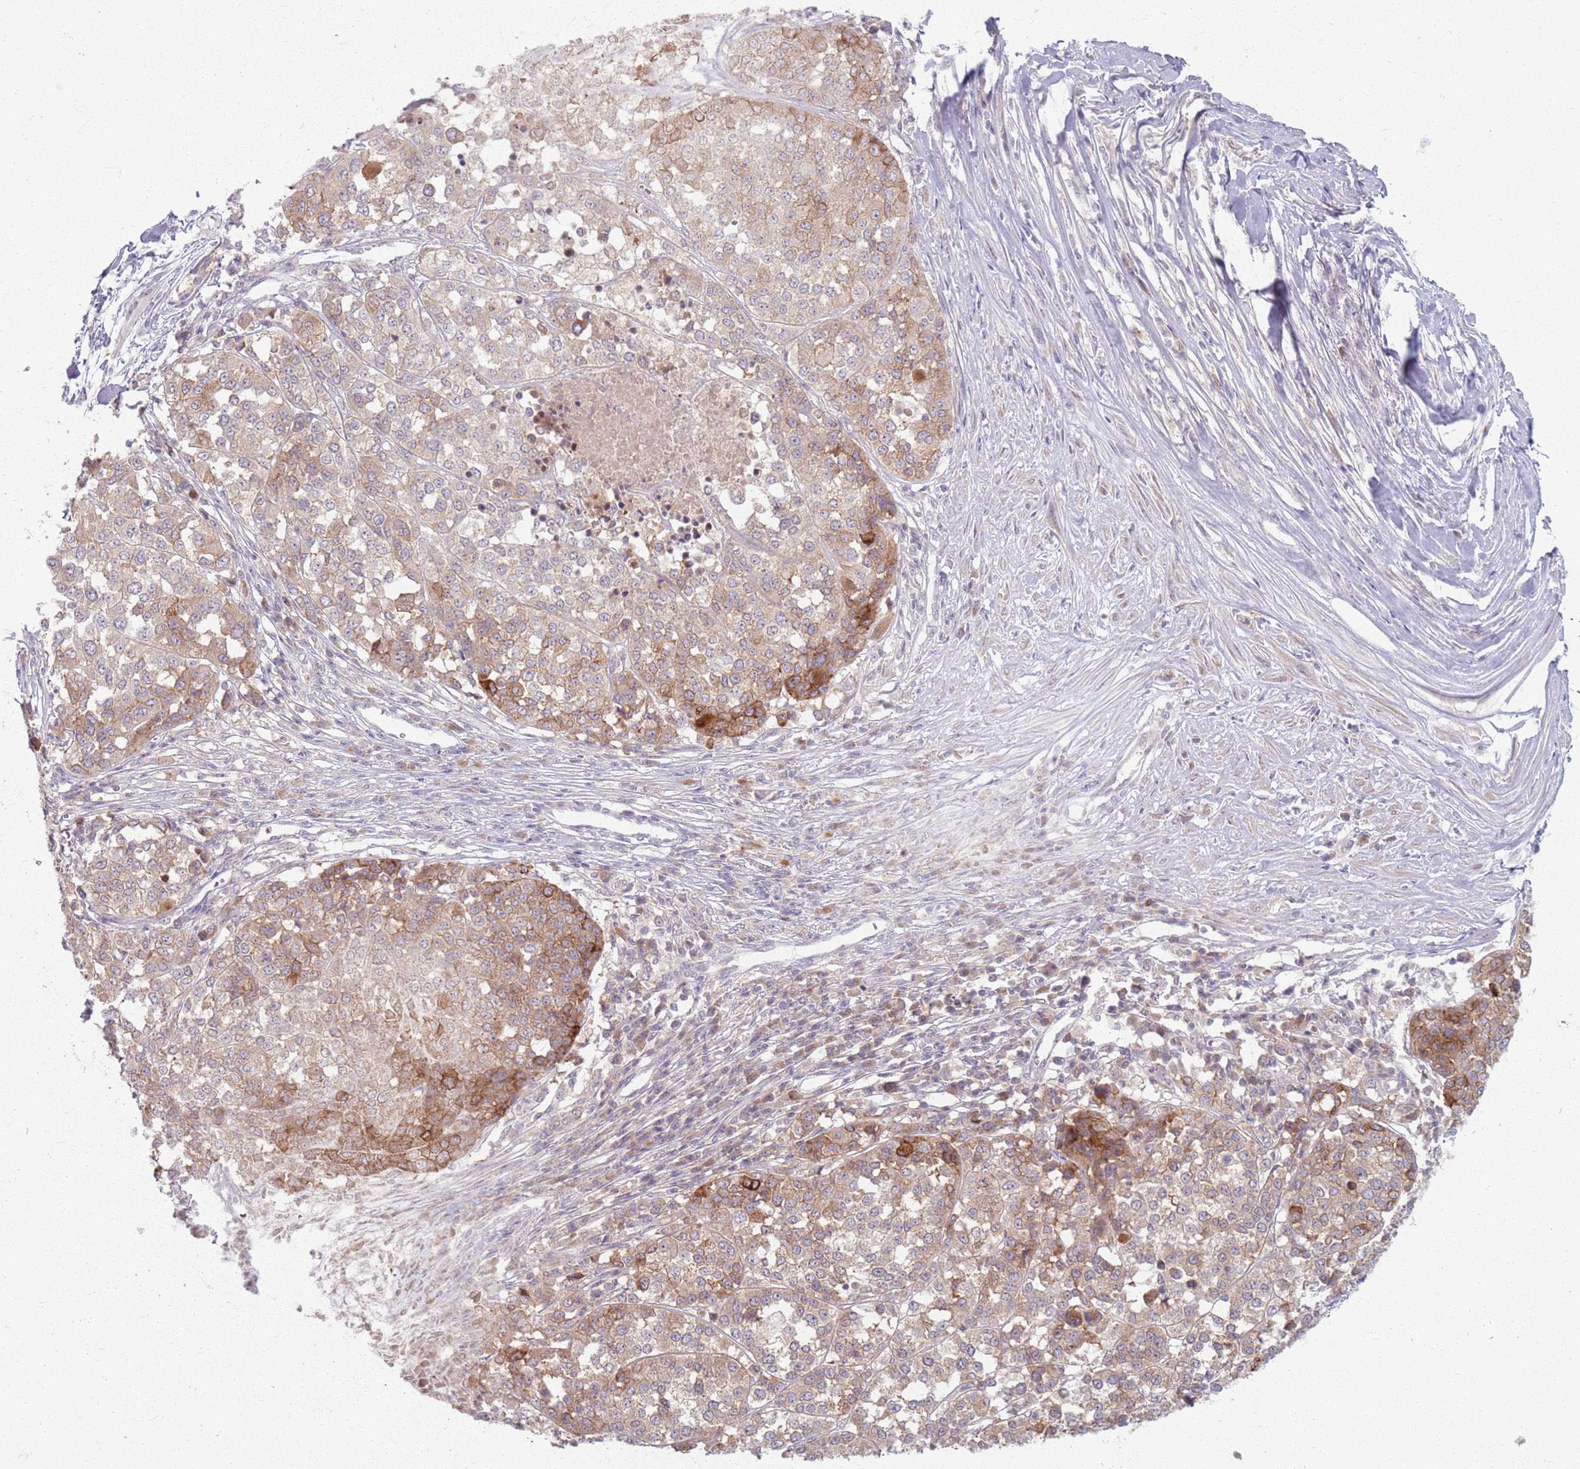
{"staining": {"intensity": "moderate", "quantity": "<25%", "location": "cytoplasmic/membranous"}, "tissue": "melanoma", "cell_type": "Tumor cells", "image_type": "cancer", "snomed": [{"axis": "morphology", "description": "Malignant melanoma, Metastatic site"}, {"axis": "topography", "description": "Lymph node"}], "caption": "IHC of melanoma demonstrates low levels of moderate cytoplasmic/membranous positivity in about <25% of tumor cells. (DAB (3,3'-diaminobenzidine) IHC, brown staining for protein, blue staining for nuclei).", "gene": "ZDHHC2", "patient": {"sex": "male", "age": 44}}